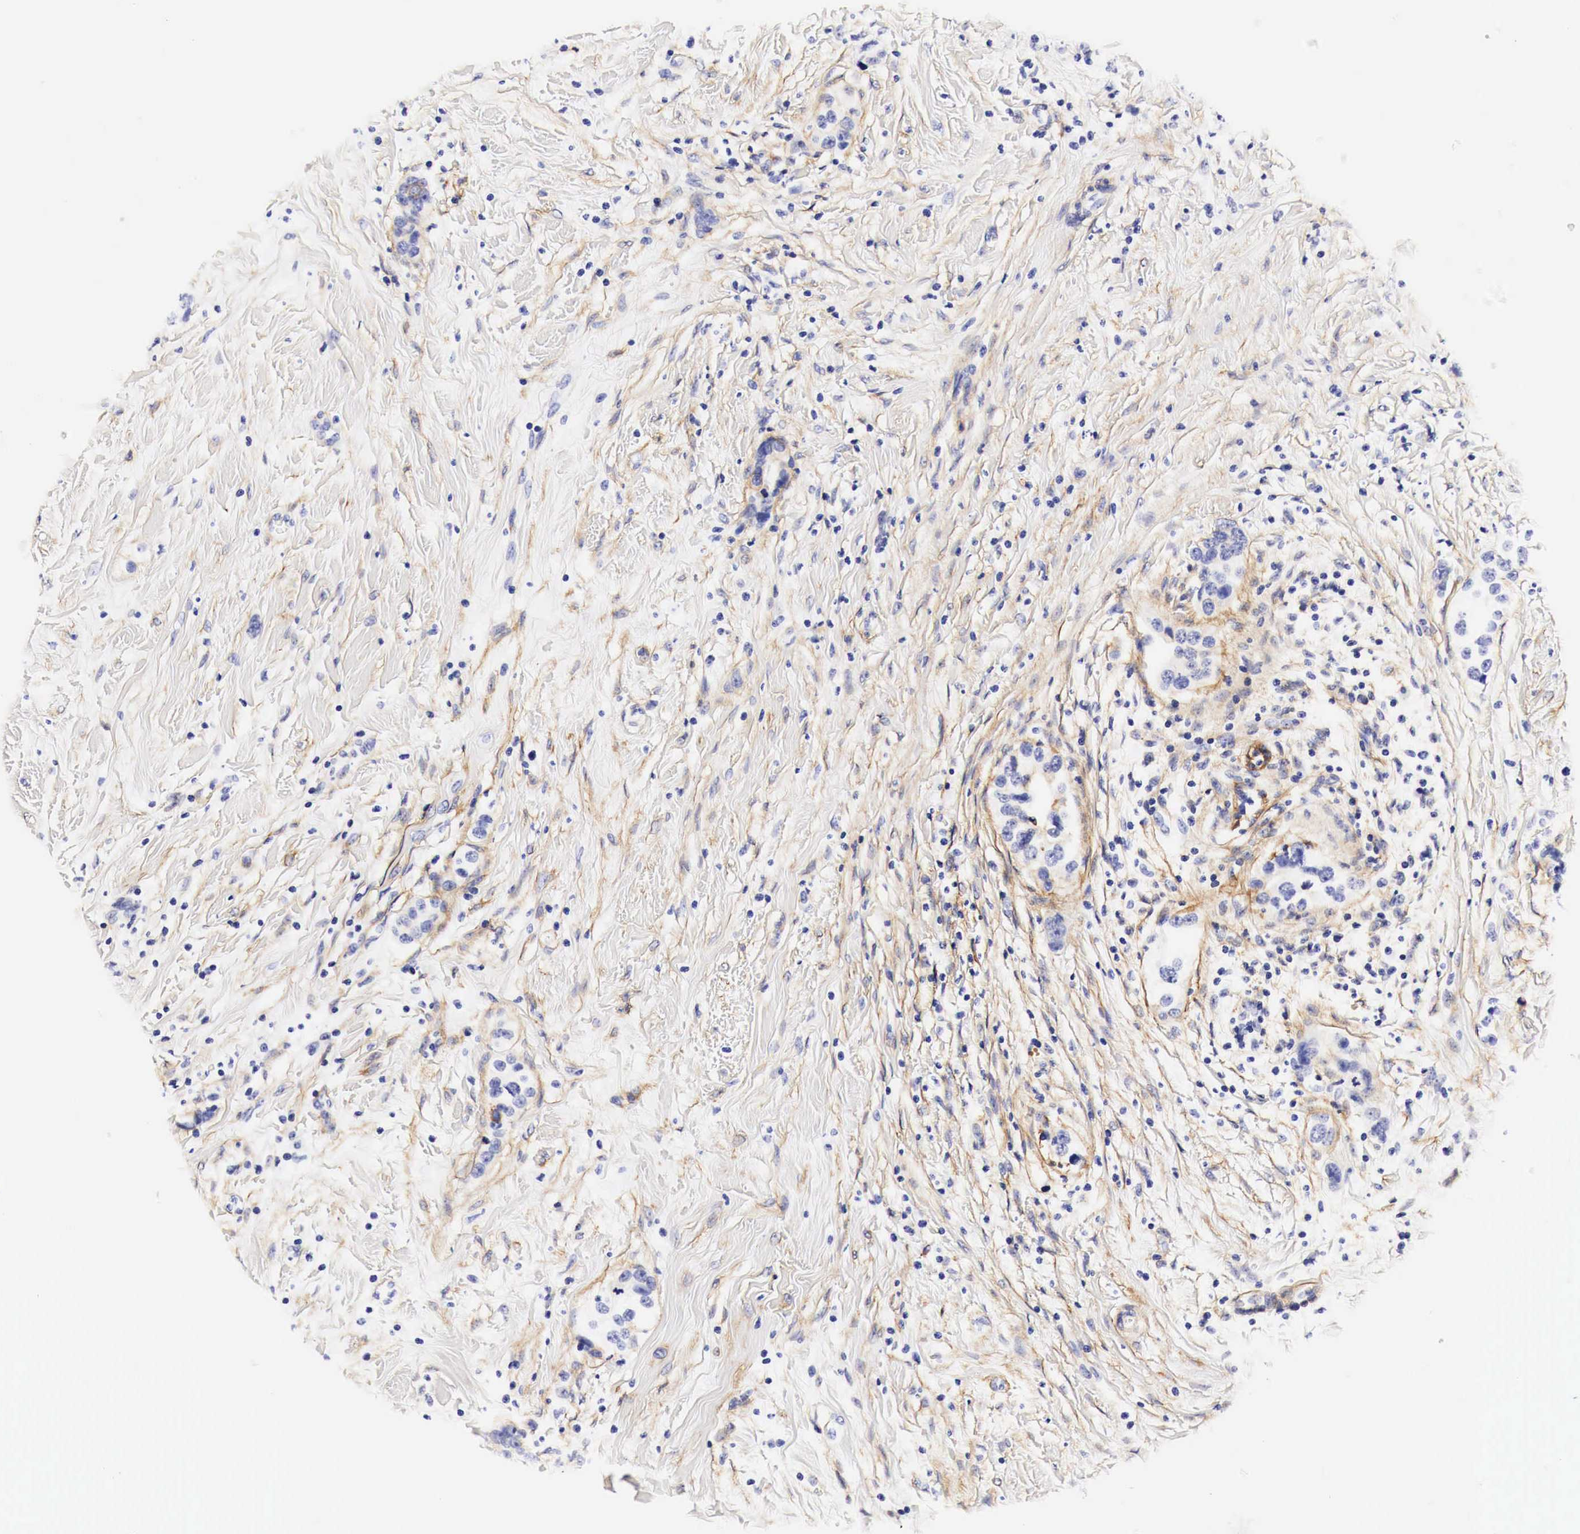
{"staining": {"intensity": "weak", "quantity": "<25%", "location": "cytoplasmic/membranous"}, "tissue": "breast cancer", "cell_type": "Tumor cells", "image_type": "cancer", "snomed": [{"axis": "morphology", "description": "Duct carcinoma"}, {"axis": "topography", "description": "Breast"}], "caption": "DAB immunohistochemical staining of human breast infiltrating ductal carcinoma exhibits no significant positivity in tumor cells. (Stains: DAB (3,3'-diaminobenzidine) immunohistochemistry with hematoxylin counter stain, Microscopy: brightfield microscopy at high magnification).", "gene": "EGFR", "patient": {"sex": "female", "age": 55}}